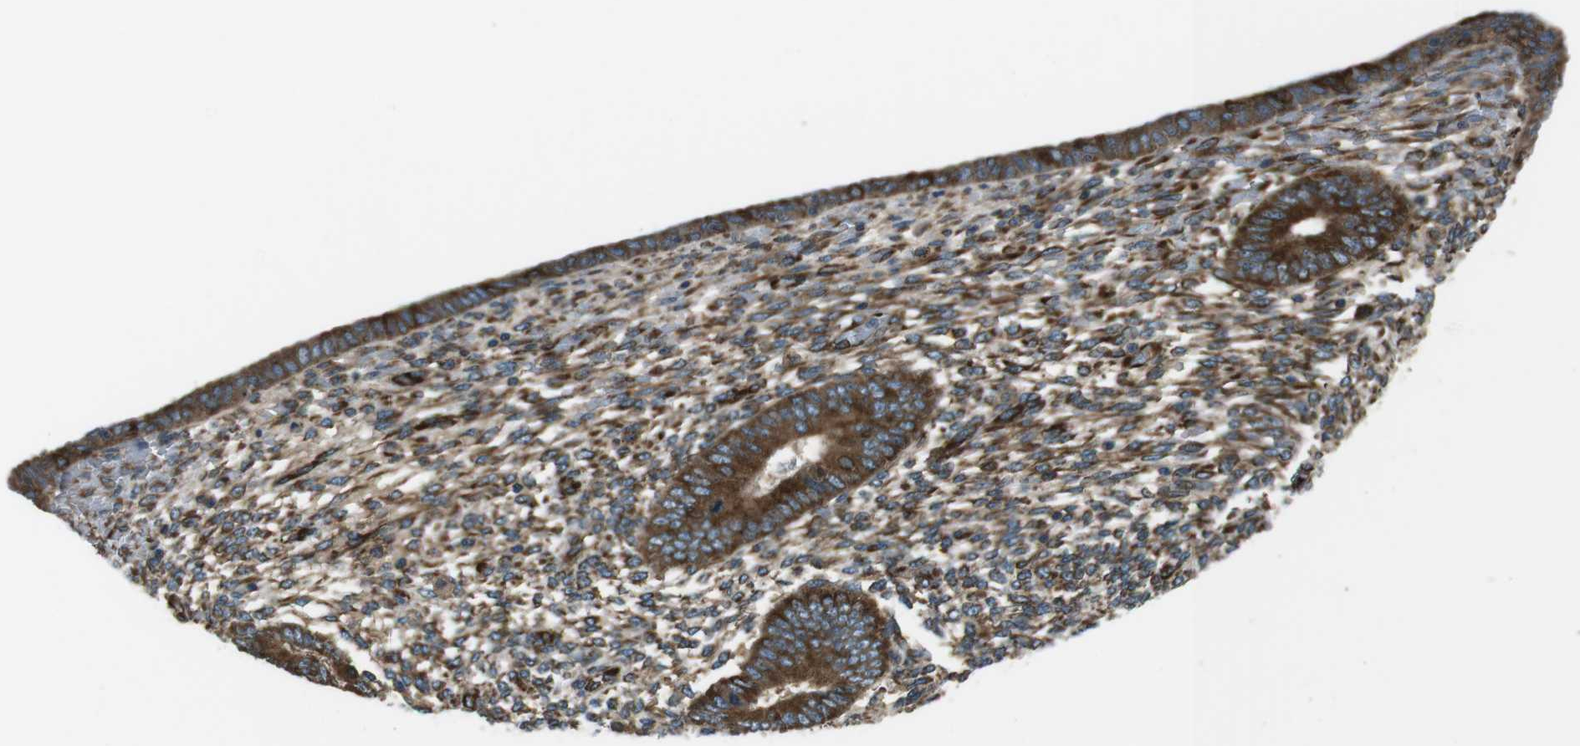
{"staining": {"intensity": "strong", "quantity": ">75%", "location": "cytoplasmic/membranous"}, "tissue": "endometrium", "cell_type": "Cells in endometrial stroma", "image_type": "normal", "snomed": [{"axis": "morphology", "description": "Normal tissue, NOS"}, {"axis": "topography", "description": "Endometrium"}], "caption": "Immunohistochemistry of normal endometrium demonstrates high levels of strong cytoplasmic/membranous staining in approximately >75% of cells in endometrial stroma.", "gene": "KTN1", "patient": {"sex": "female", "age": 42}}